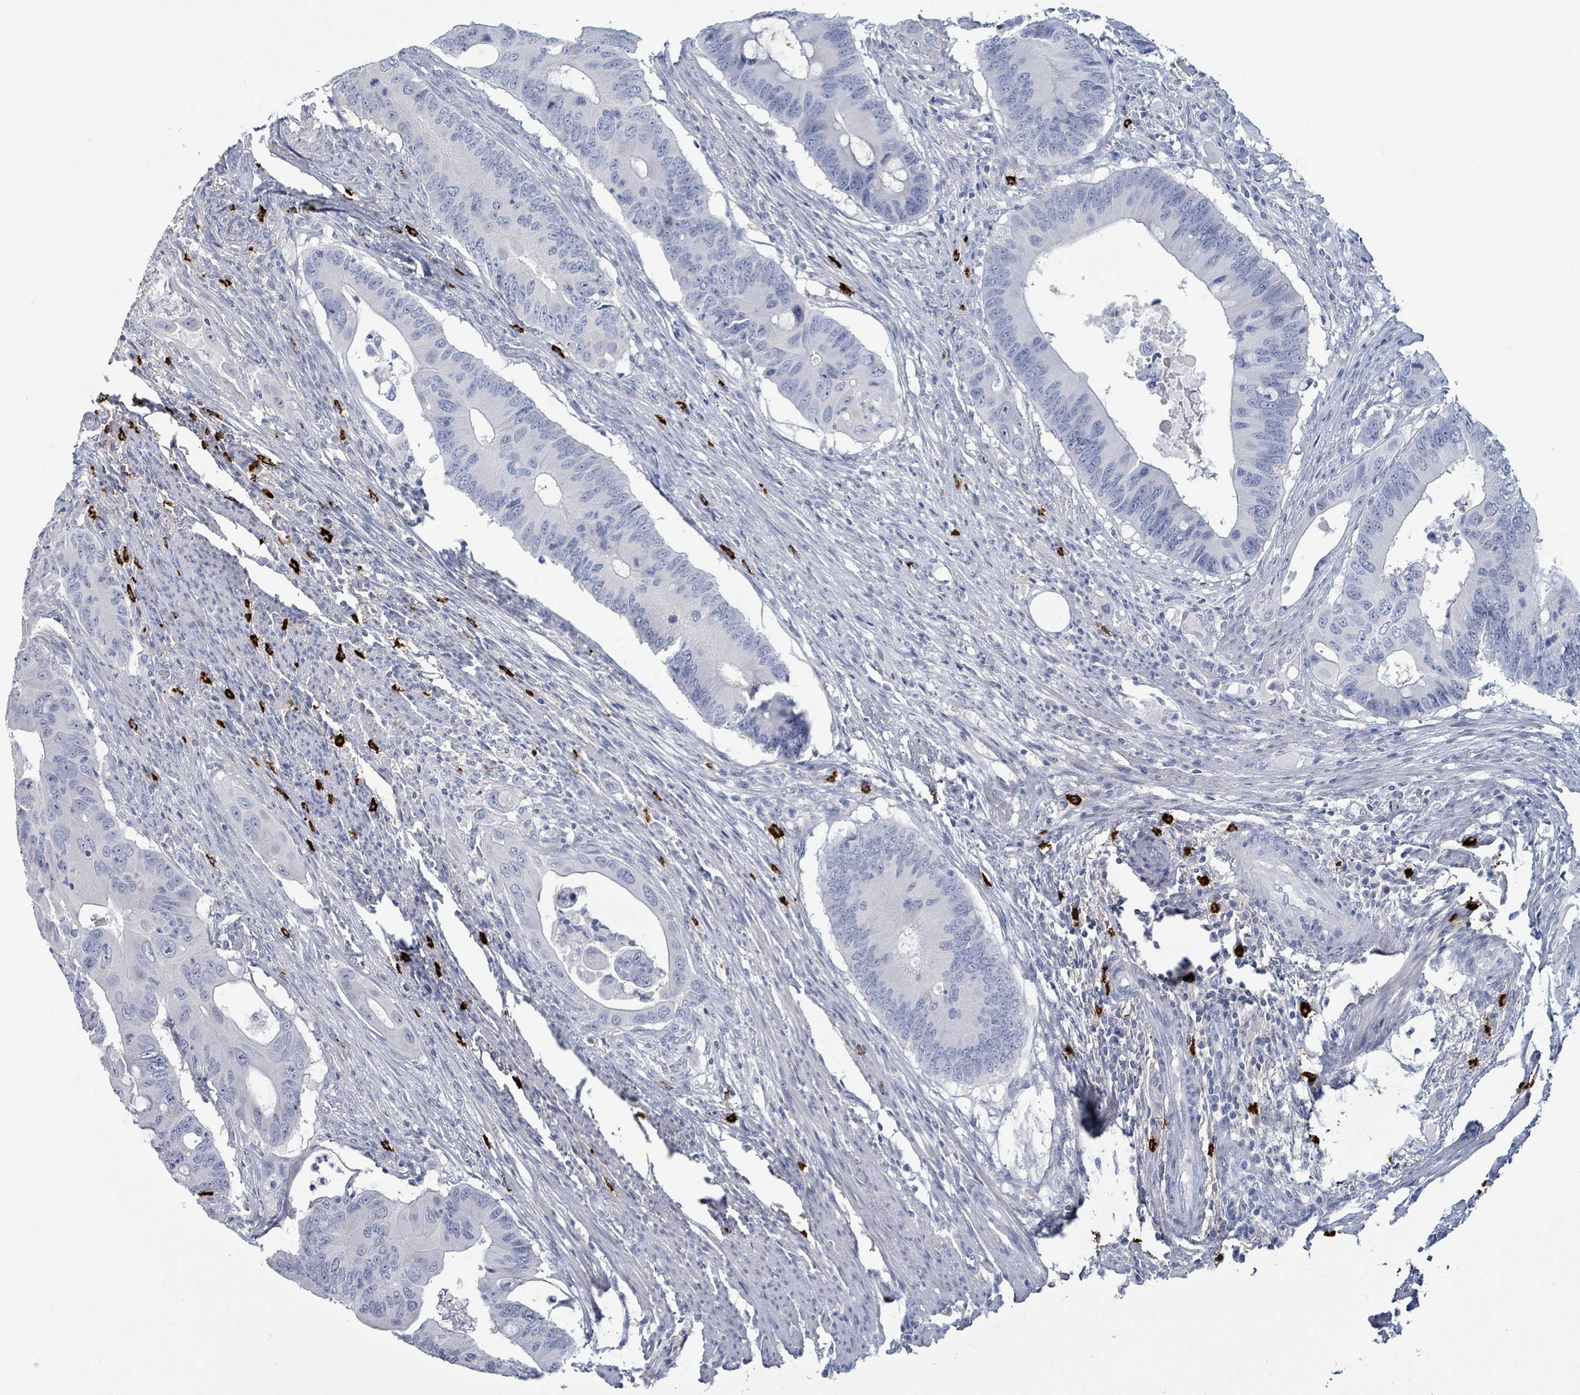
{"staining": {"intensity": "negative", "quantity": "none", "location": "none"}, "tissue": "colorectal cancer", "cell_type": "Tumor cells", "image_type": "cancer", "snomed": [{"axis": "morphology", "description": "Adenocarcinoma, NOS"}, {"axis": "topography", "description": "Colon"}], "caption": "High power microscopy histopathology image of an immunohistochemistry histopathology image of colorectal adenocarcinoma, revealing no significant expression in tumor cells. (DAB (3,3'-diaminobenzidine) immunohistochemistry visualized using brightfield microscopy, high magnification).", "gene": "VPS13D", "patient": {"sex": "male", "age": 71}}